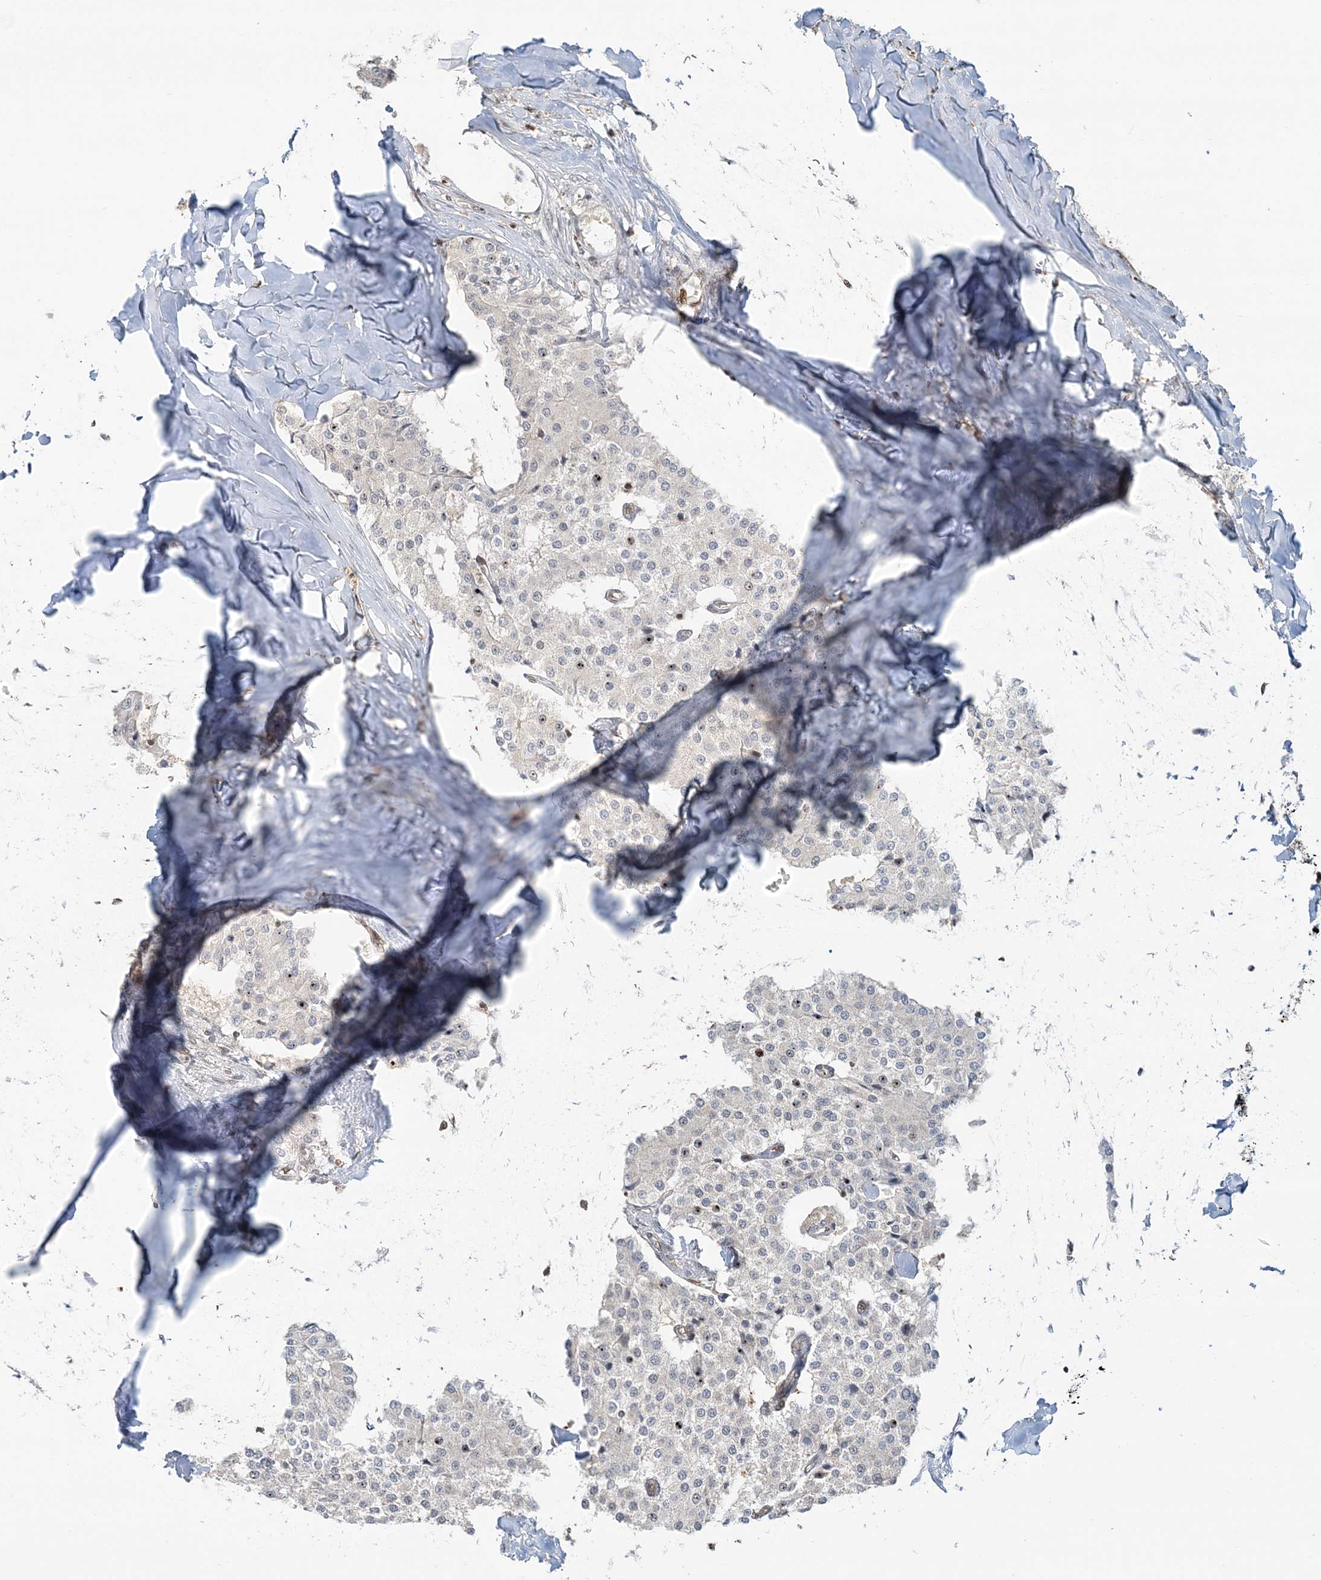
{"staining": {"intensity": "negative", "quantity": "none", "location": "none"}, "tissue": "carcinoid", "cell_type": "Tumor cells", "image_type": "cancer", "snomed": [{"axis": "morphology", "description": "Carcinoid, malignant, NOS"}, {"axis": "topography", "description": "Colon"}], "caption": "Tumor cells show no significant staining in carcinoid (malignant).", "gene": "SUMO2", "patient": {"sex": "female", "age": 52}}